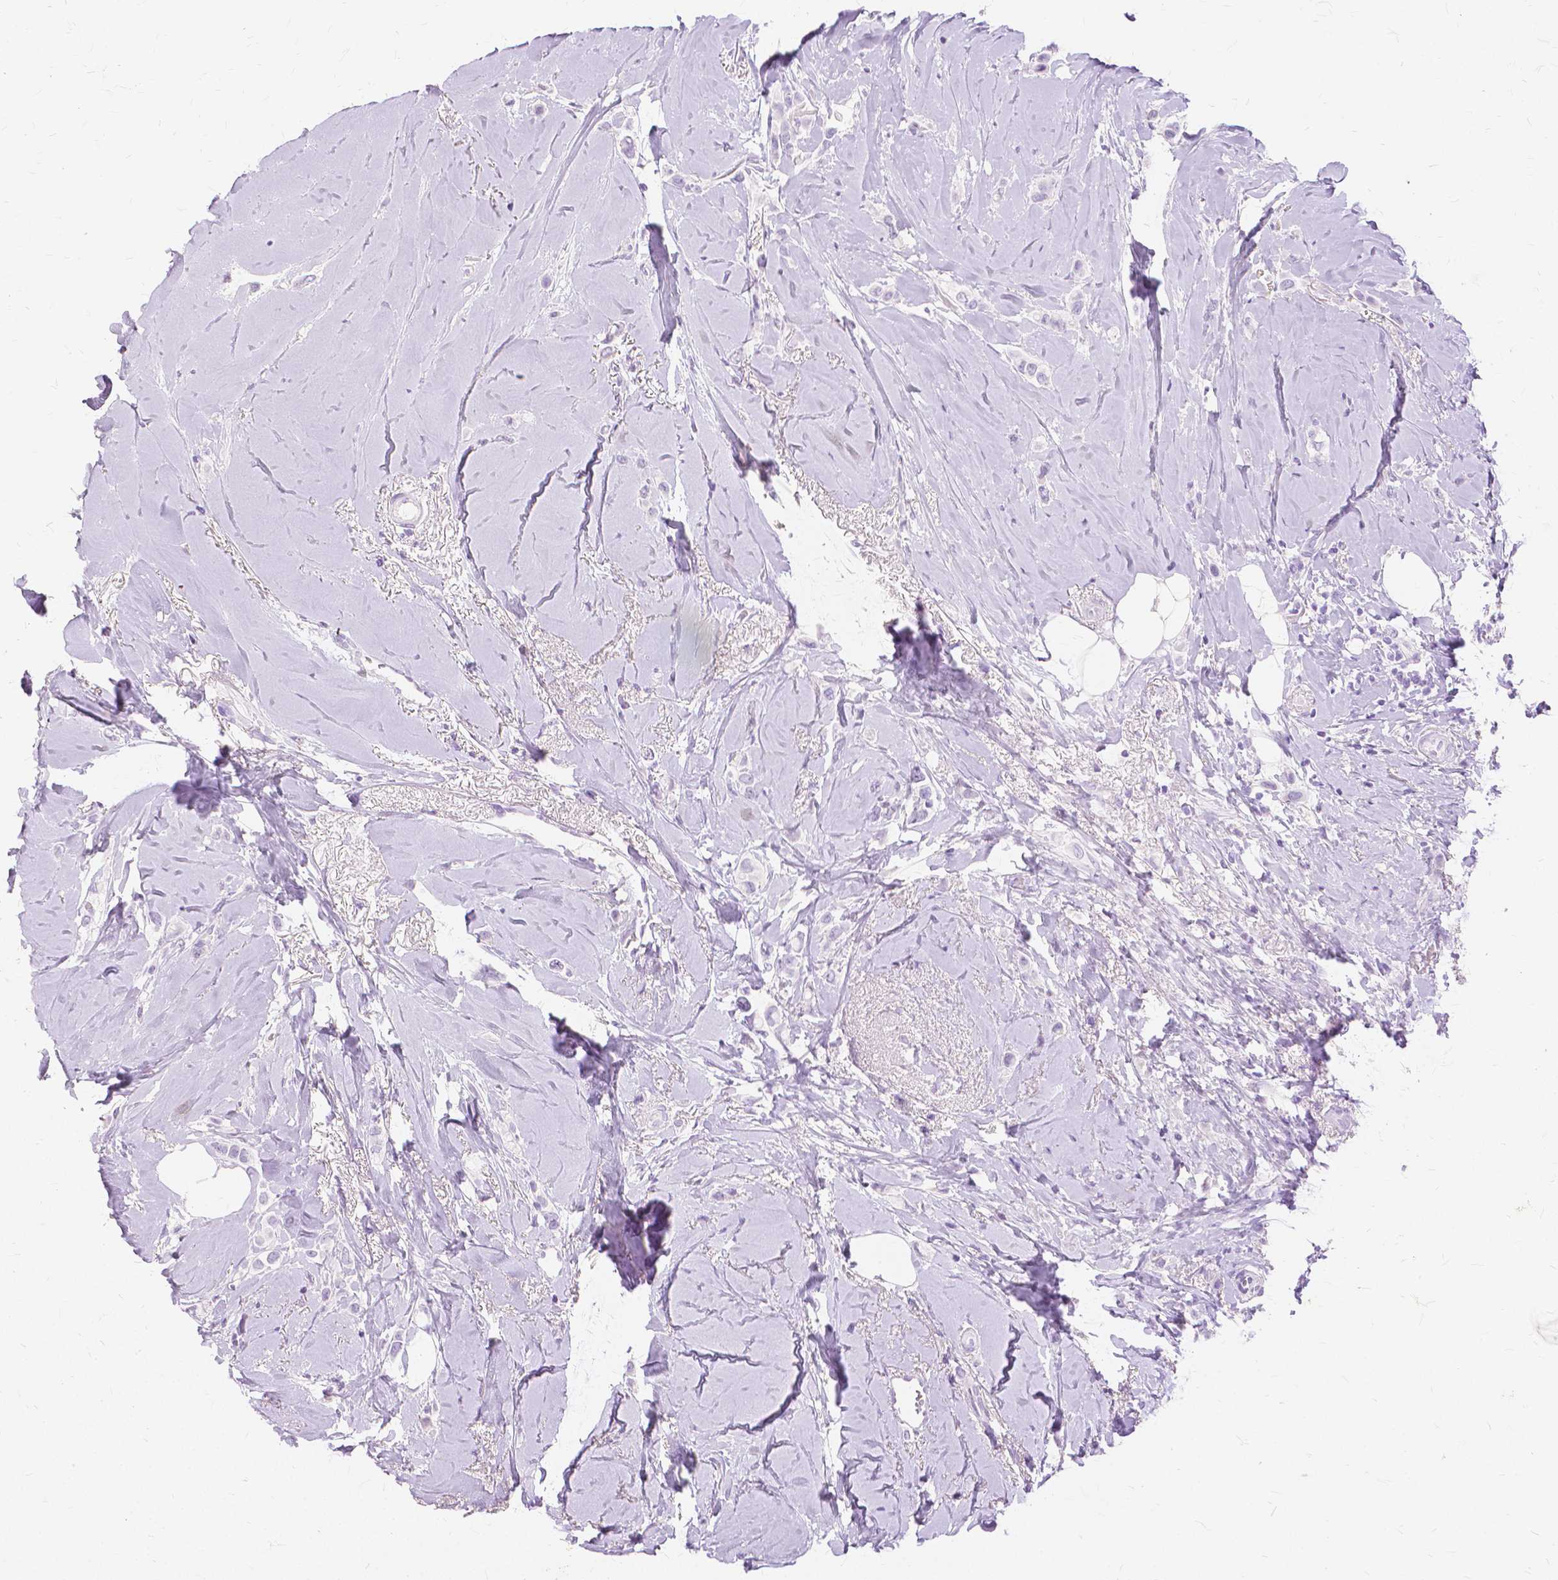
{"staining": {"intensity": "negative", "quantity": "none", "location": "none"}, "tissue": "breast cancer", "cell_type": "Tumor cells", "image_type": "cancer", "snomed": [{"axis": "morphology", "description": "Lobular carcinoma"}, {"axis": "topography", "description": "Breast"}], "caption": "The histopathology image demonstrates no significant staining in tumor cells of lobular carcinoma (breast). (Immunohistochemistry (ihc), brightfield microscopy, high magnification).", "gene": "TGM1", "patient": {"sex": "female", "age": 66}}